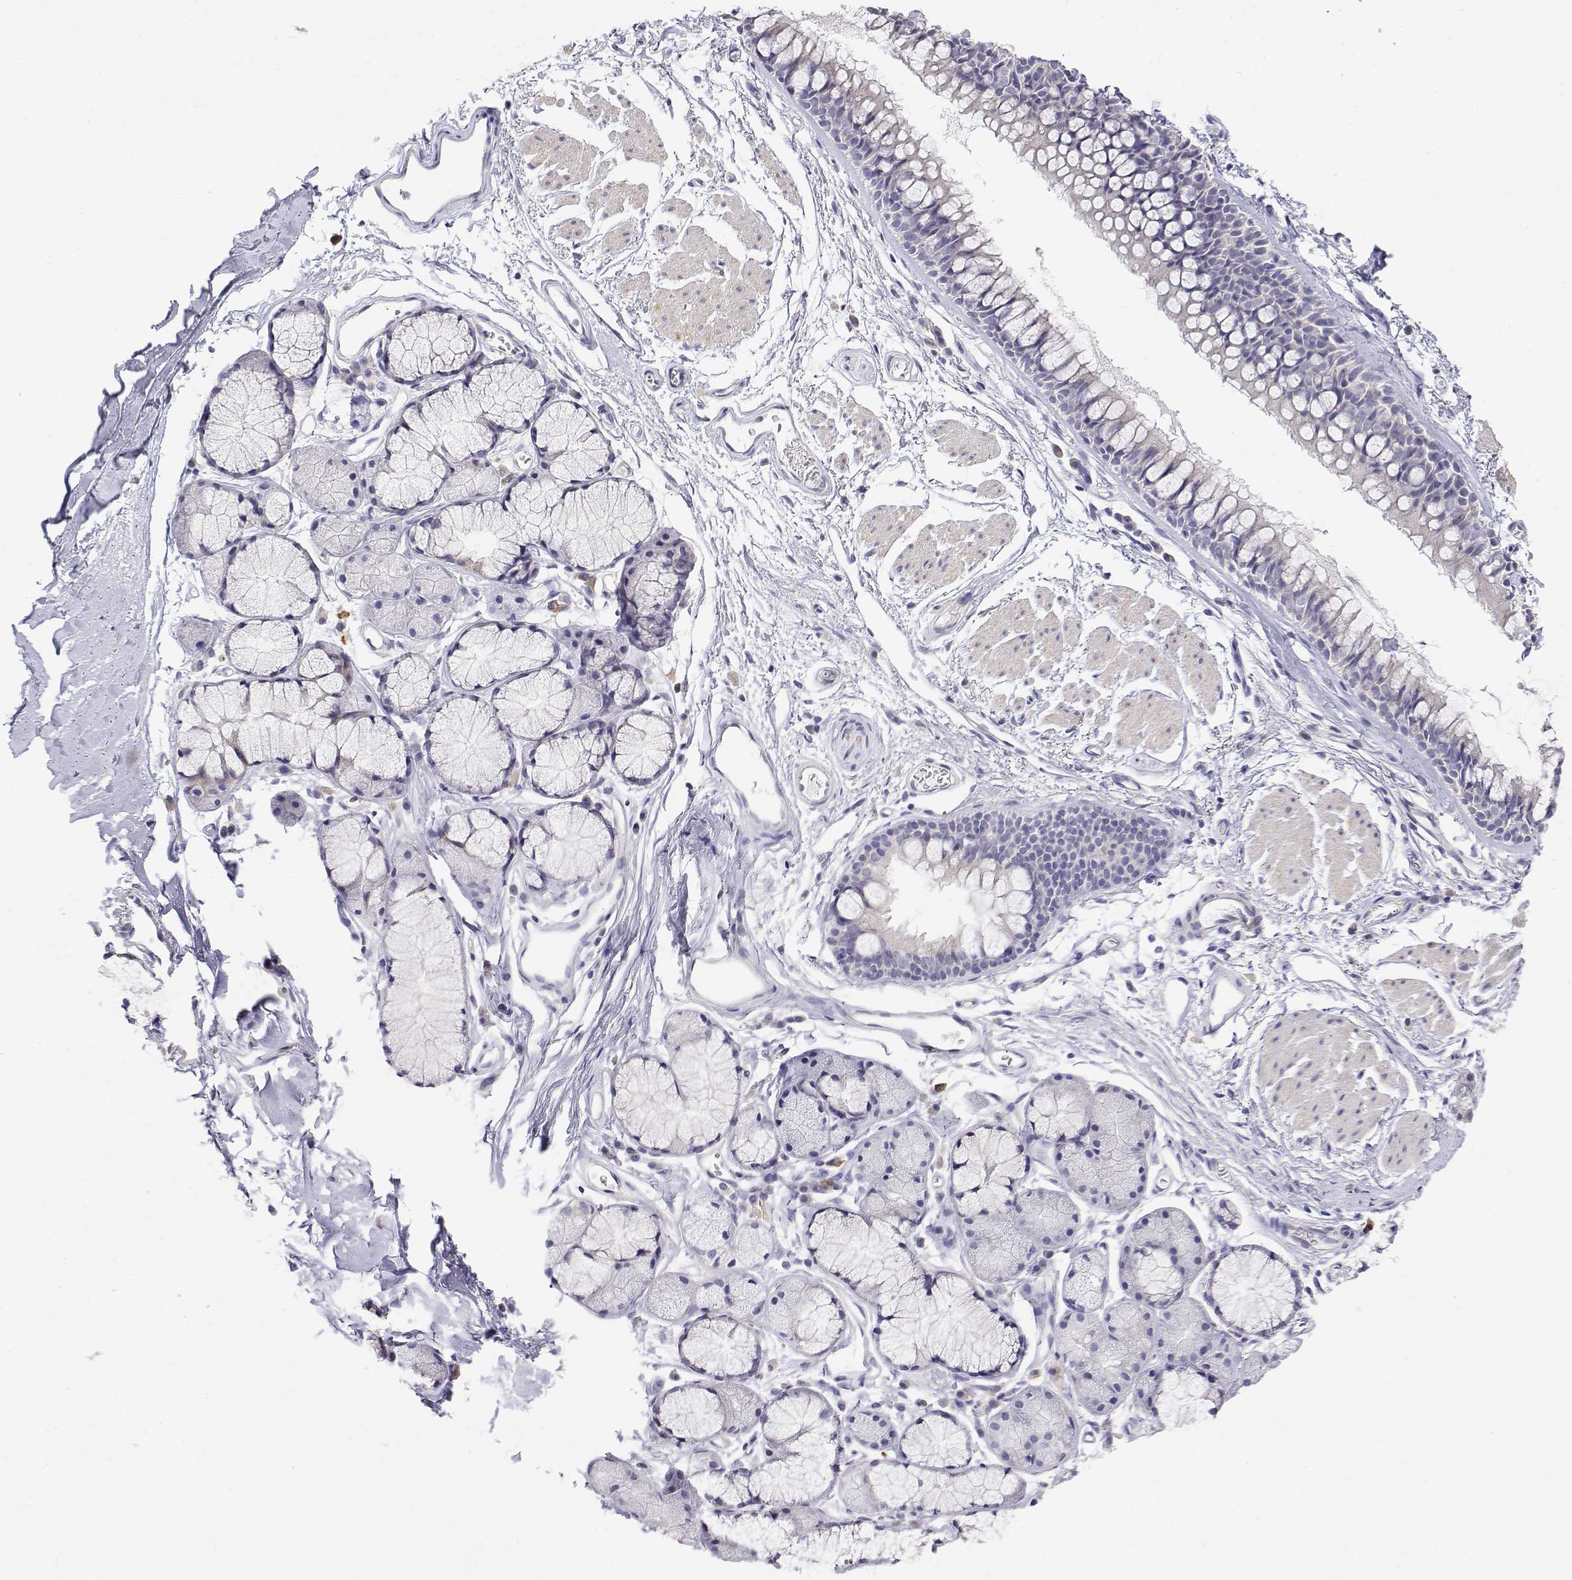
{"staining": {"intensity": "negative", "quantity": "none", "location": "none"}, "tissue": "adipose tissue", "cell_type": "Adipocytes", "image_type": "normal", "snomed": [{"axis": "morphology", "description": "Normal tissue, NOS"}, {"axis": "topography", "description": "Cartilage tissue"}, {"axis": "topography", "description": "Bronchus"}], "caption": "An immunohistochemistry (IHC) photomicrograph of normal adipose tissue is shown. There is no staining in adipocytes of adipose tissue.", "gene": "LY6D", "patient": {"sex": "female", "age": 79}}